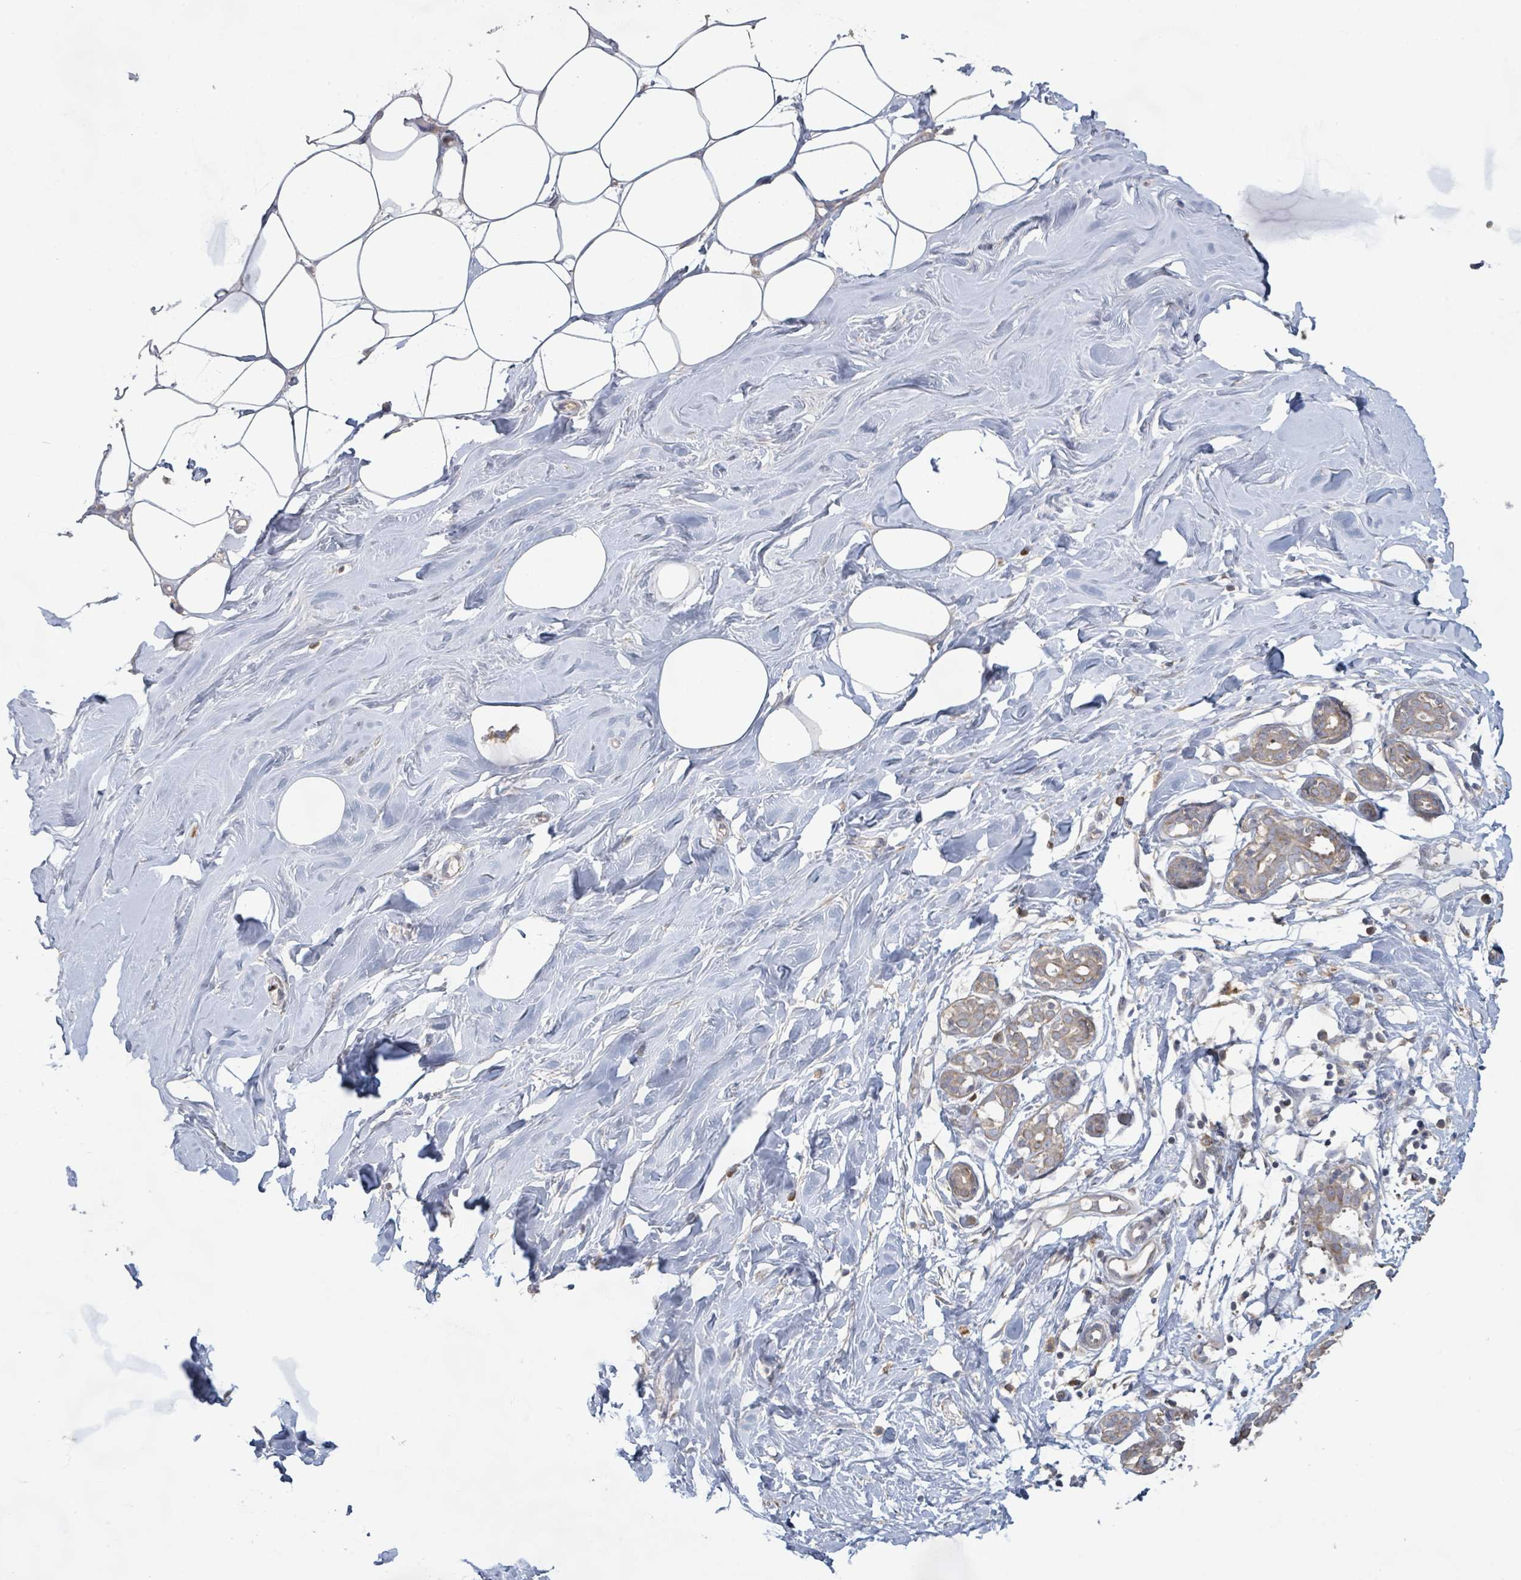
{"staining": {"intensity": "negative", "quantity": "none", "location": "none"}, "tissue": "breast", "cell_type": "Adipocytes", "image_type": "normal", "snomed": [{"axis": "morphology", "description": "Normal tissue, NOS"}, {"axis": "topography", "description": "Breast"}], "caption": "The image demonstrates no significant staining in adipocytes of breast.", "gene": "KCNS2", "patient": {"sex": "female", "age": 27}}